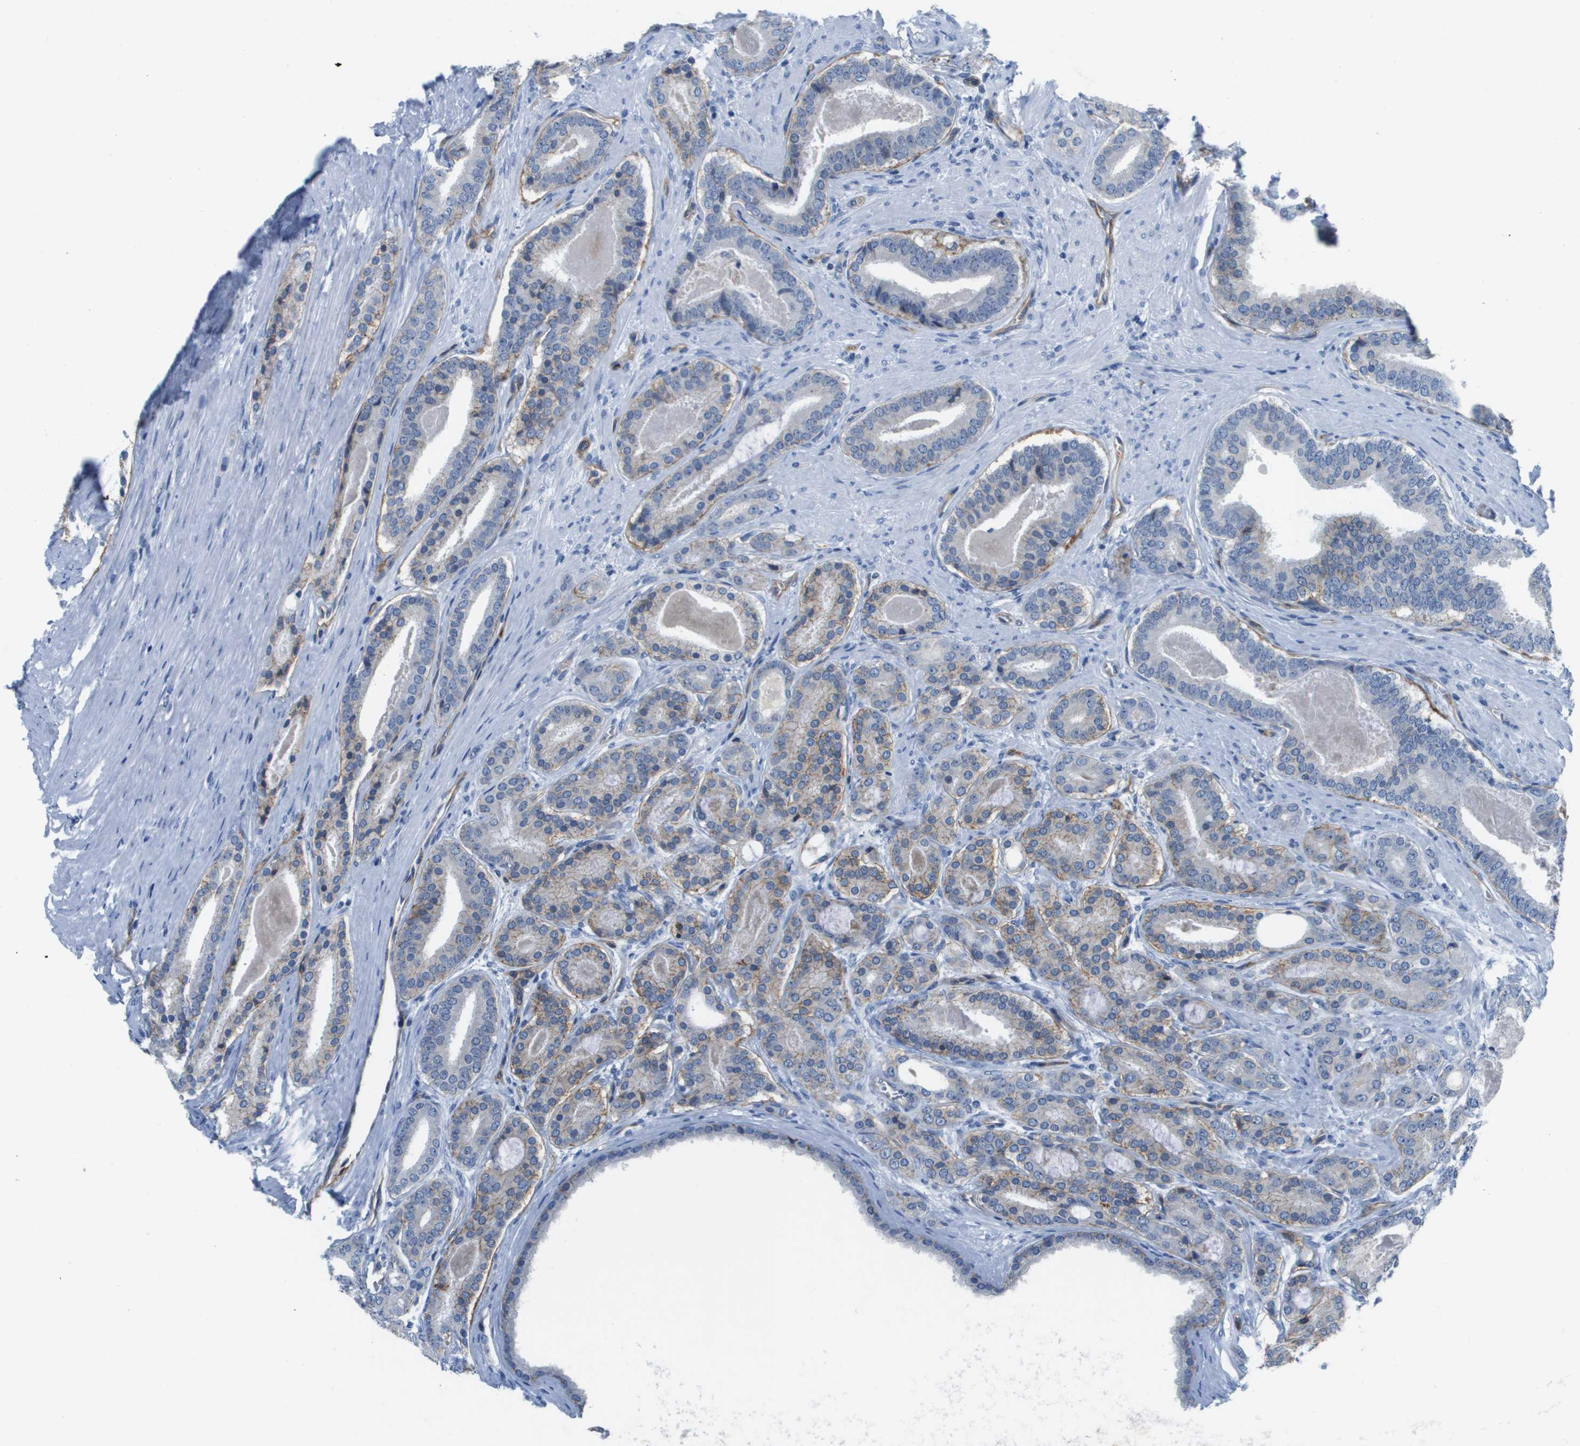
{"staining": {"intensity": "moderate", "quantity": "<25%", "location": "cytoplasmic/membranous"}, "tissue": "prostate cancer", "cell_type": "Tumor cells", "image_type": "cancer", "snomed": [{"axis": "morphology", "description": "Adenocarcinoma, High grade"}, {"axis": "topography", "description": "Prostate"}], "caption": "Protein staining displays moderate cytoplasmic/membranous expression in about <25% of tumor cells in prostate high-grade adenocarcinoma.", "gene": "ITGA6", "patient": {"sex": "male", "age": 60}}